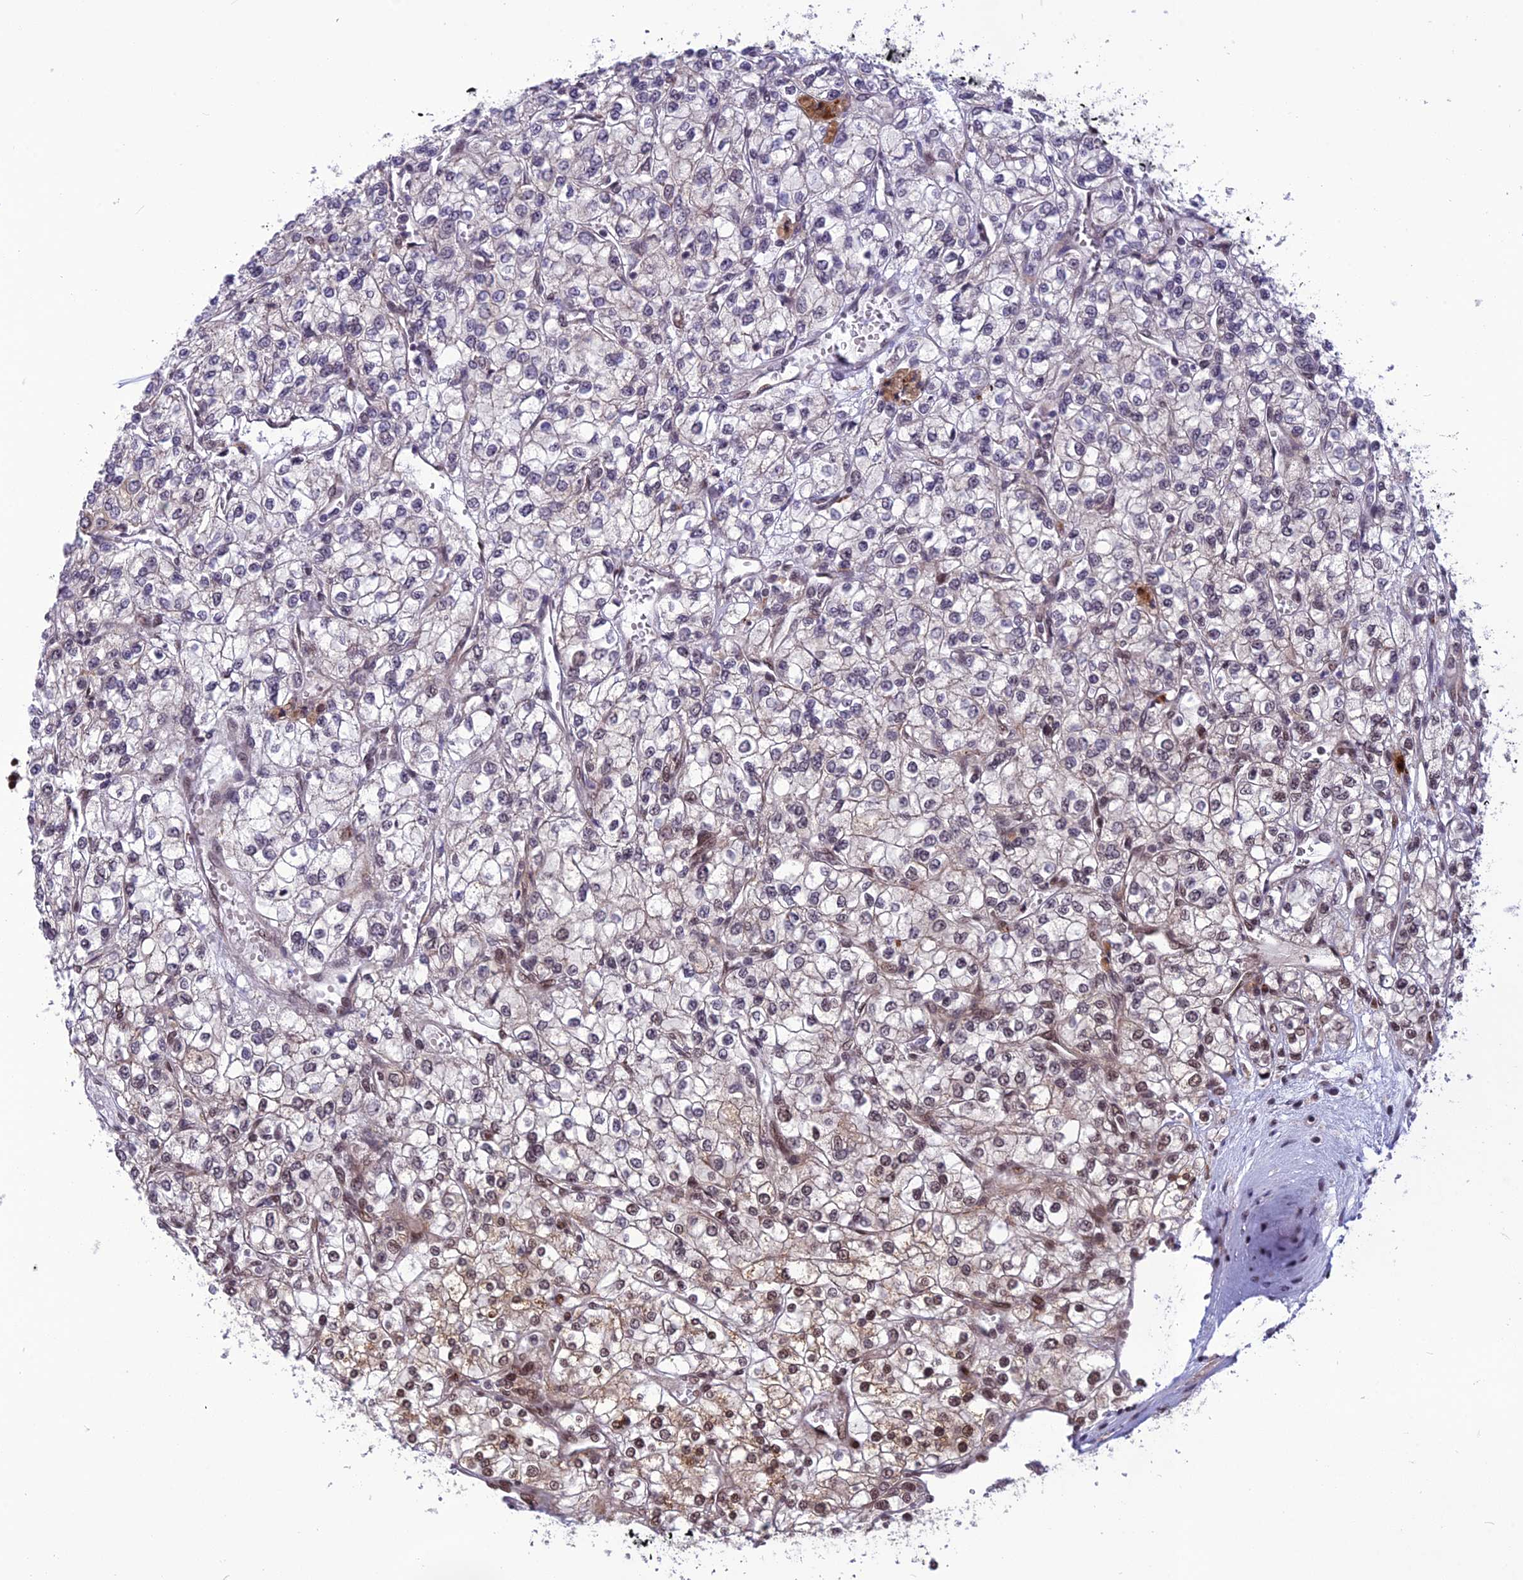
{"staining": {"intensity": "moderate", "quantity": "25%-75%", "location": "cytoplasmic/membranous,nuclear"}, "tissue": "renal cancer", "cell_type": "Tumor cells", "image_type": "cancer", "snomed": [{"axis": "morphology", "description": "Adenocarcinoma, NOS"}, {"axis": "topography", "description": "Kidney"}], "caption": "Human renal adenocarcinoma stained with a protein marker displays moderate staining in tumor cells.", "gene": "RTRAF", "patient": {"sex": "male", "age": 80}}